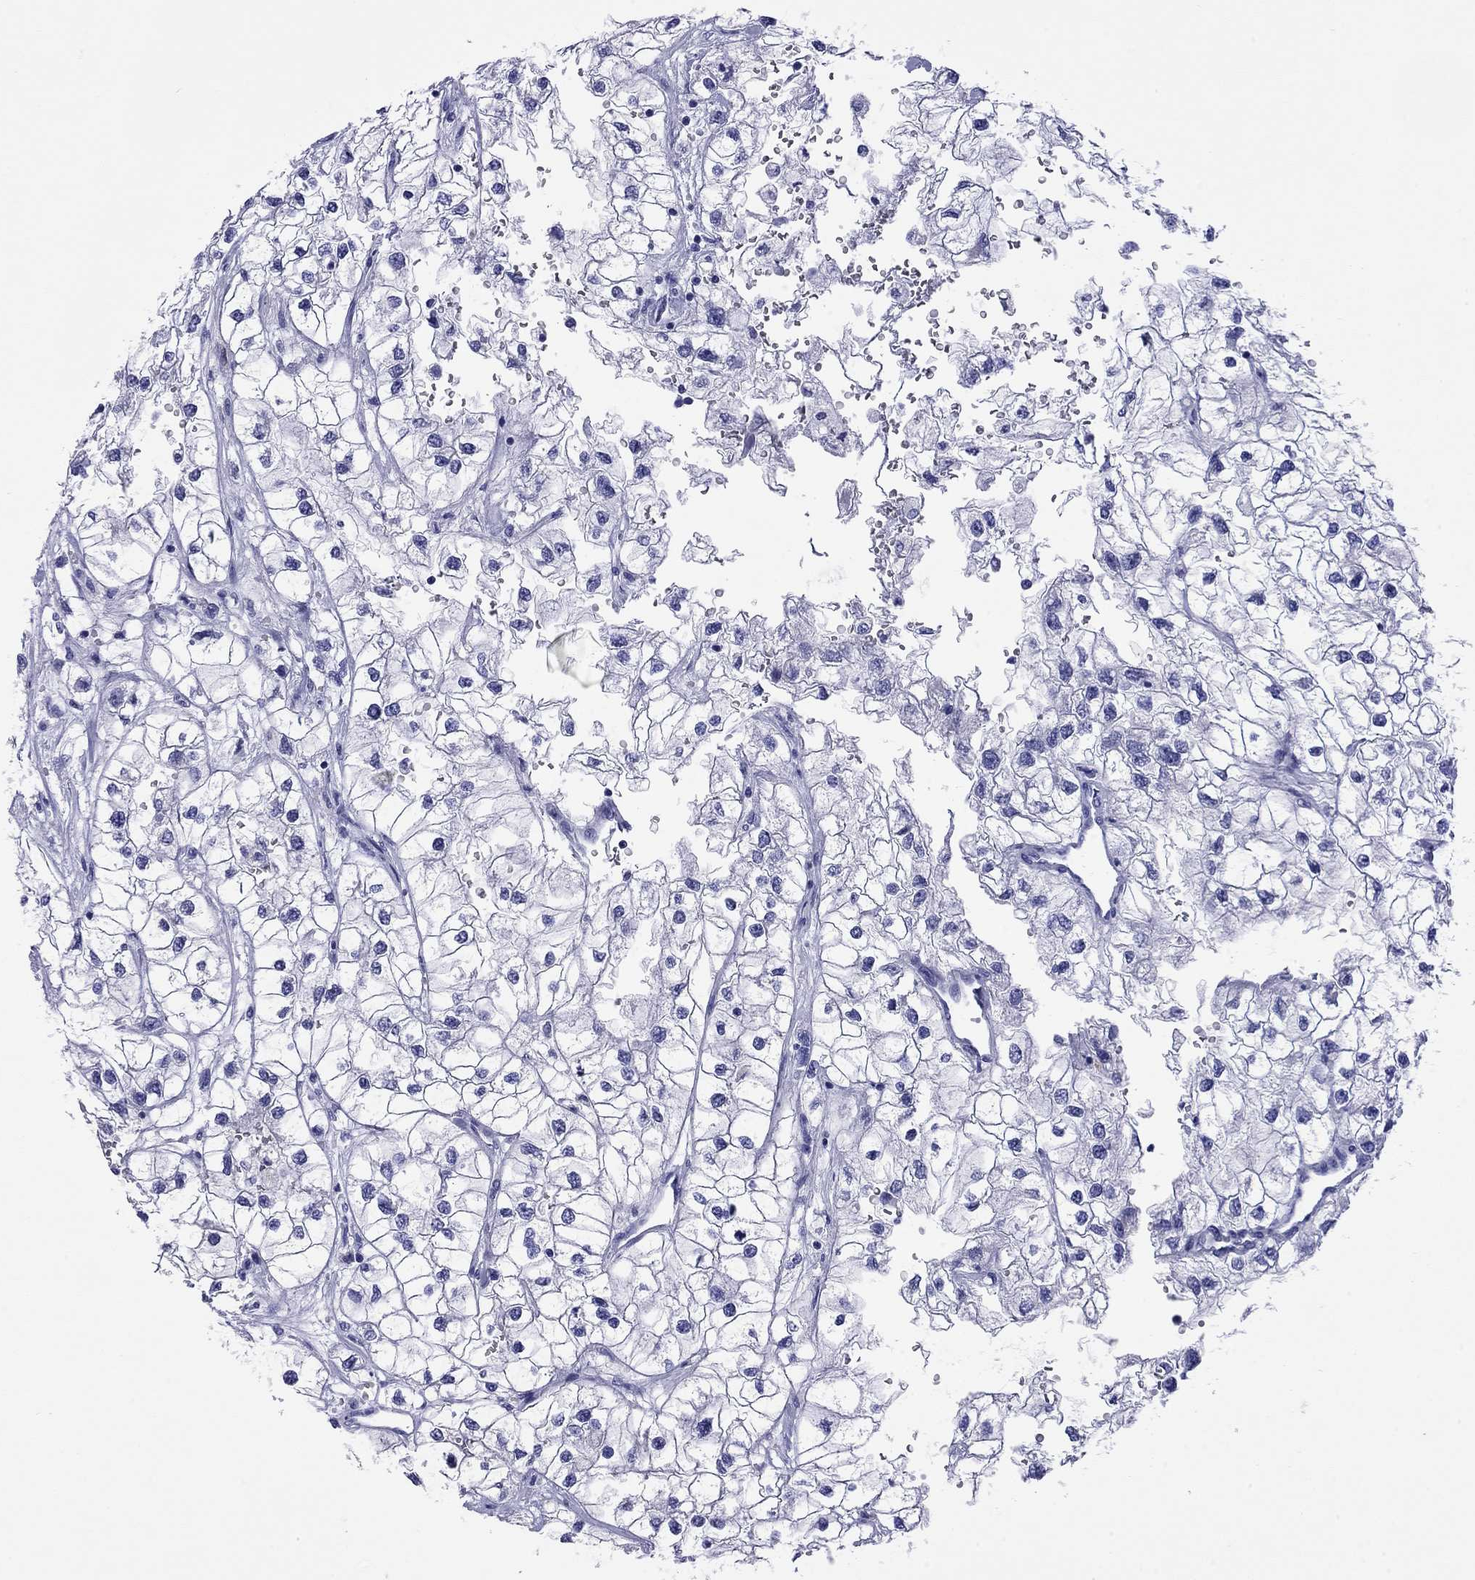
{"staining": {"intensity": "negative", "quantity": "none", "location": "none"}, "tissue": "renal cancer", "cell_type": "Tumor cells", "image_type": "cancer", "snomed": [{"axis": "morphology", "description": "Adenocarcinoma, NOS"}, {"axis": "topography", "description": "Kidney"}], "caption": "Tumor cells are negative for brown protein staining in adenocarcinoma (renal).", "gene": "FIGLA", "patient": {"sex": "male", "age": 59}}